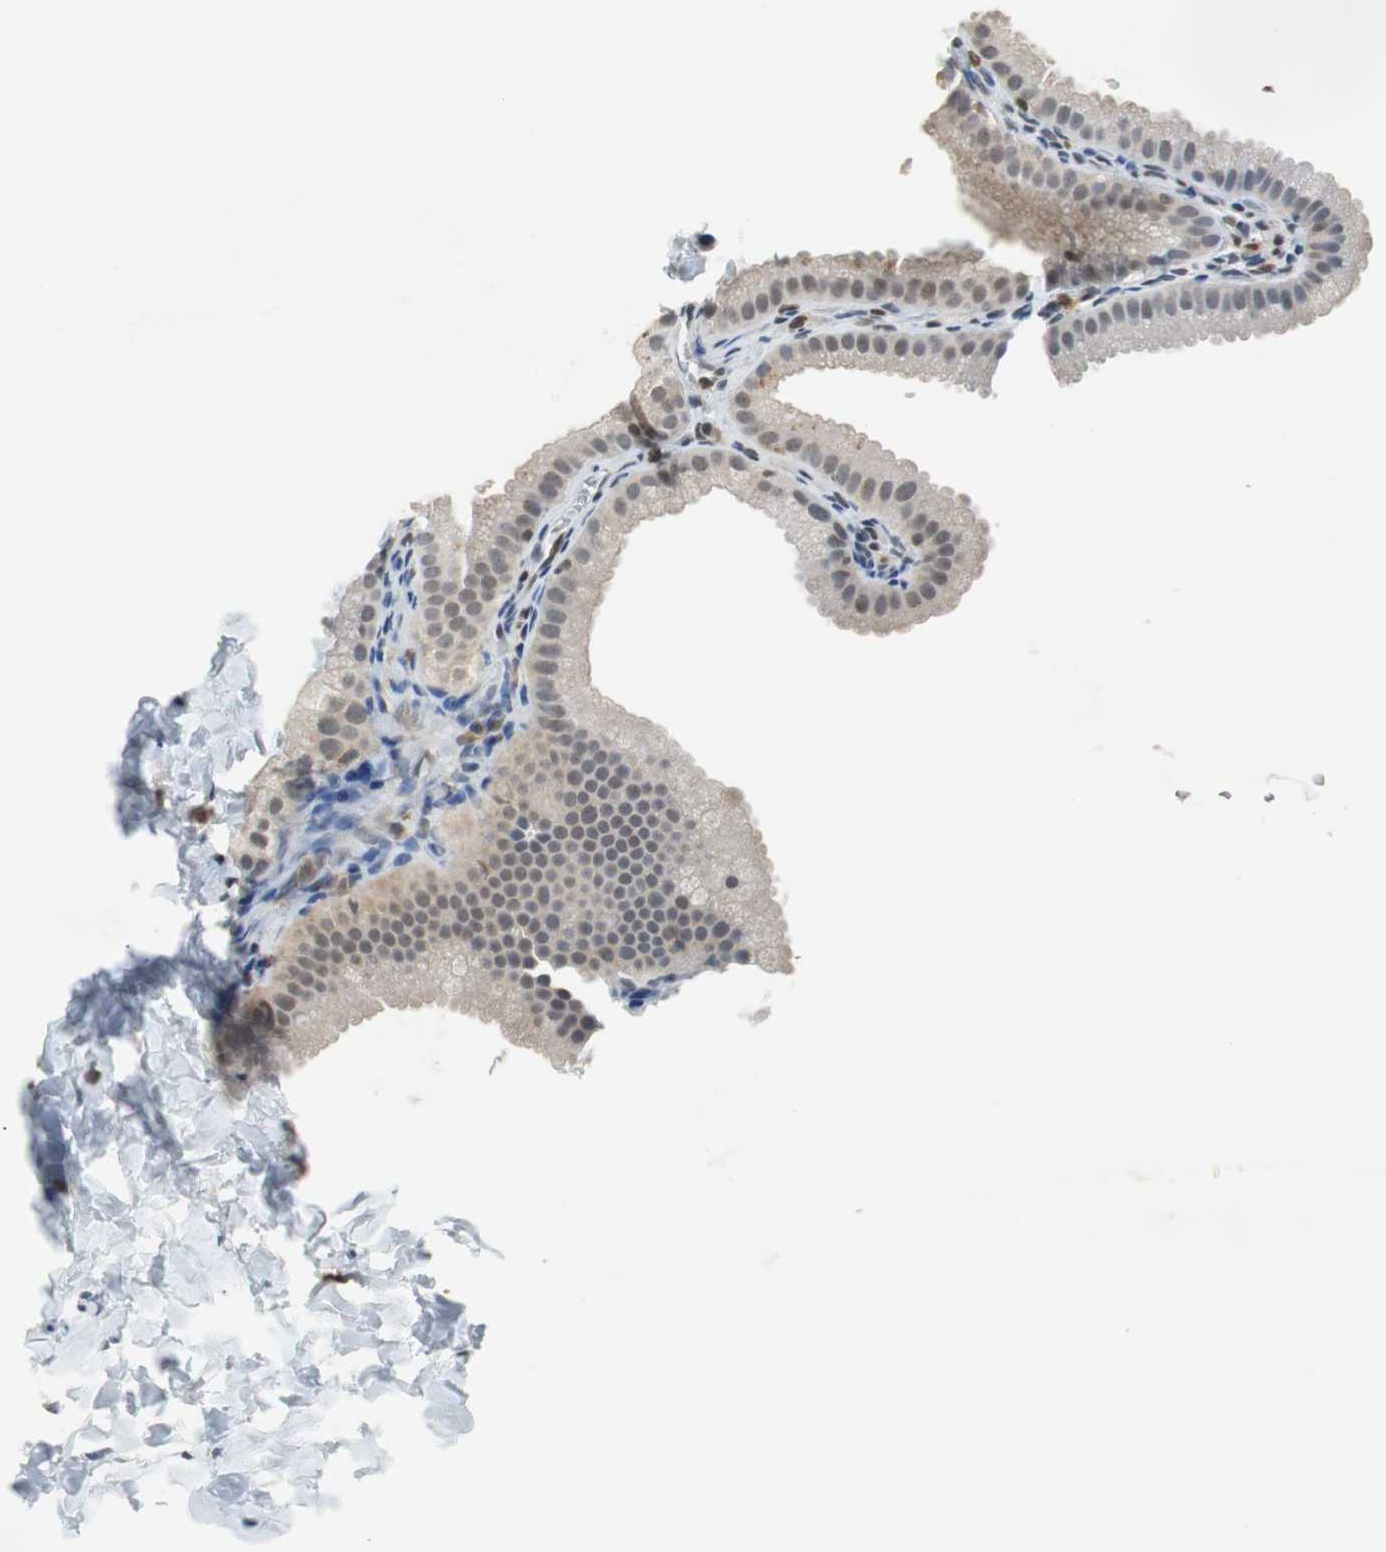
{"staining": {"intensity": "weak", "quantity": "25%-75%", "location": "cytoplasmic/membranous,nuclear"}, "tissue": "gallbladder", "cell_type": "Glandular cells", "image_type": "normal", "snomed": [{"axis": "morphology", "description": "Normal tissue, NOS"}, {"axis": "topography", "description": "Gallbladder"}], "caption": "A micrograph showing weak cytoplasmic/membranous,nuclear positivity in approximately 25%-75% of glandular cells in normal gallbladder, as visualized by brown immunohistochemical staining.", "gene": "SIRT1", "patient": {"sex": "female", "age": 64}}